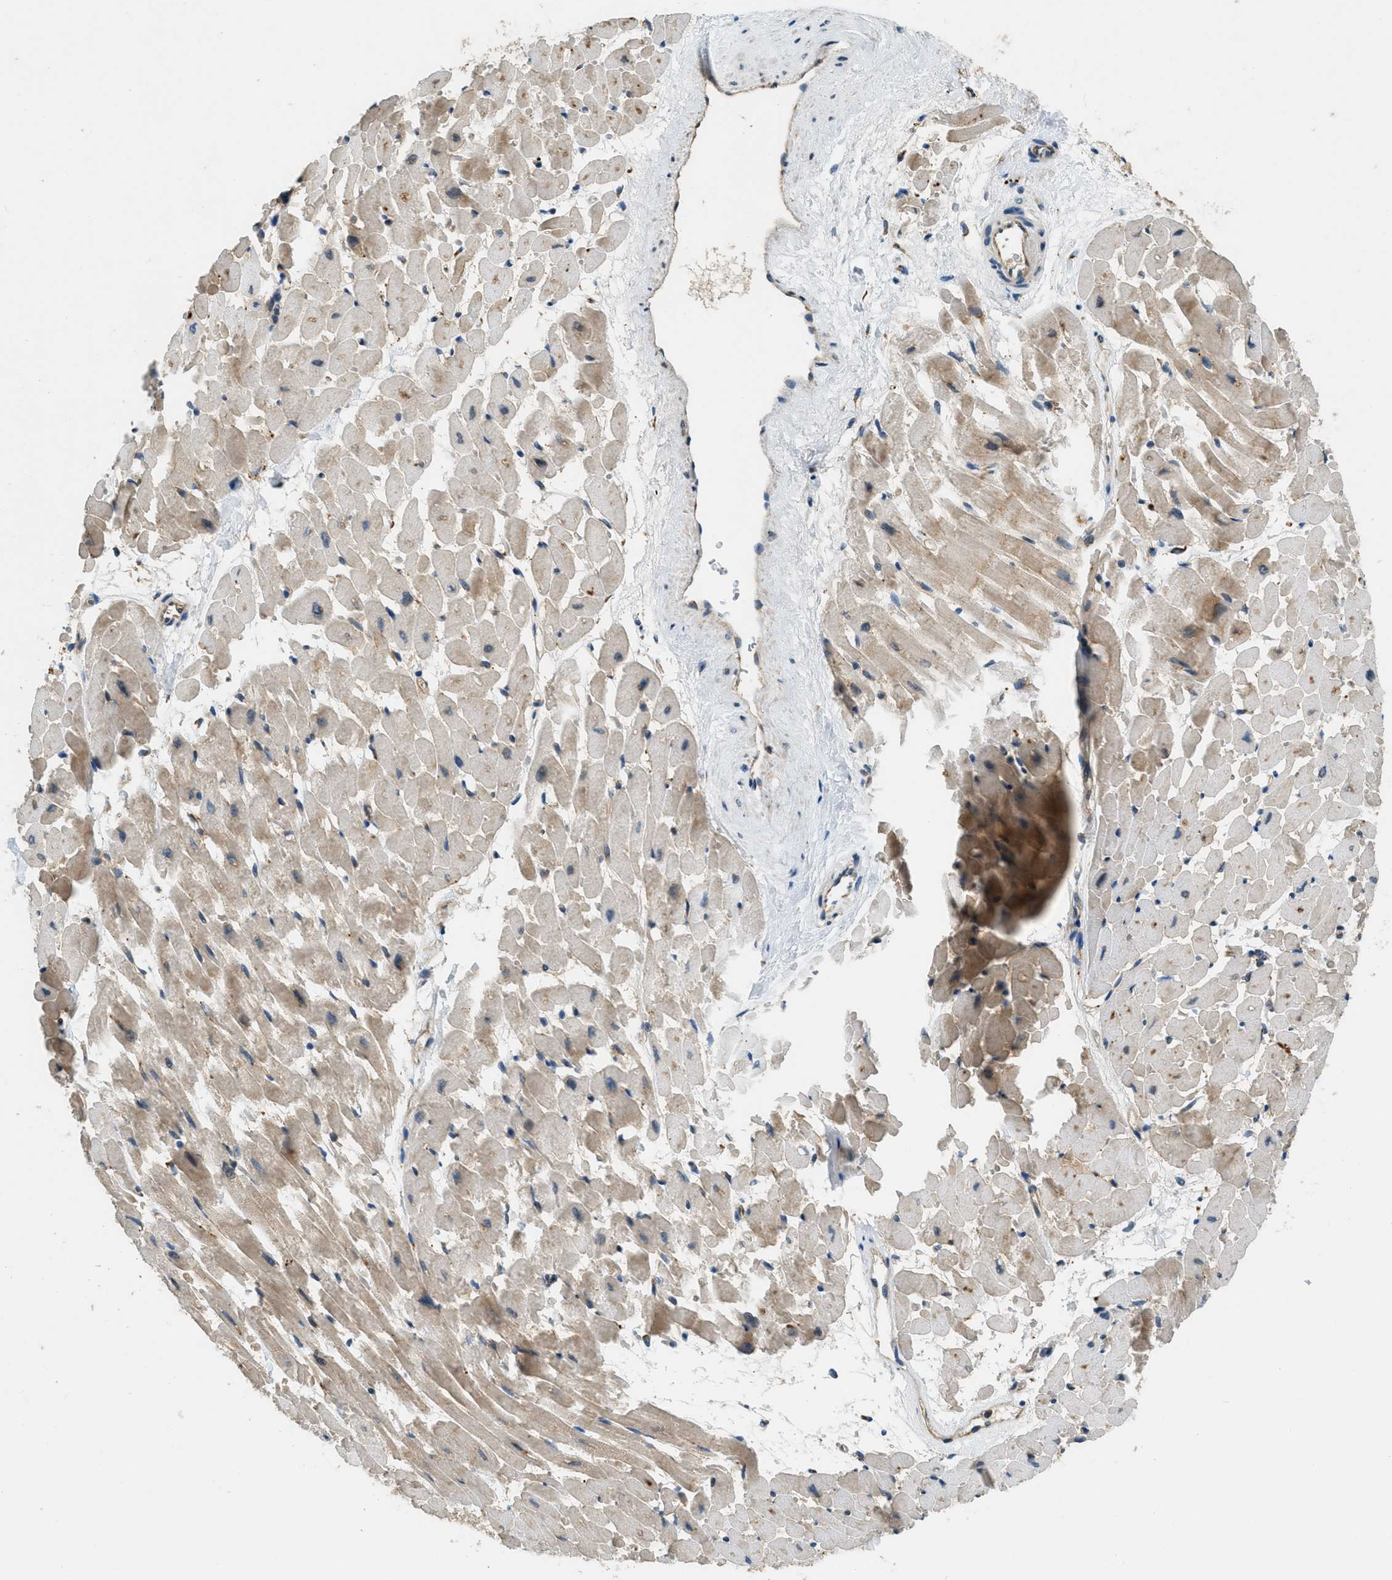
{"staining": {"intensity": "weak", "quantity": ">75%", "location": "cytoplasmic/membranous"}, "tissue": "heart muscle", "cell_type": "Cardiomyocytes", "image_type": "normal", "snomed": [{"axis": "morphology", "description": "Normal tissue, NOS"}, {"axis": "topography", "description": "Heart"}], "caption": "IHC image of normal human heart muscle stained for a protein (brown), which displays low levels of weak cytoplasmic/membranous expression in about >75% of cardiomyocytes.", "gene": "GIMAP8", "patient": {"sex": "male", "age": 45}}